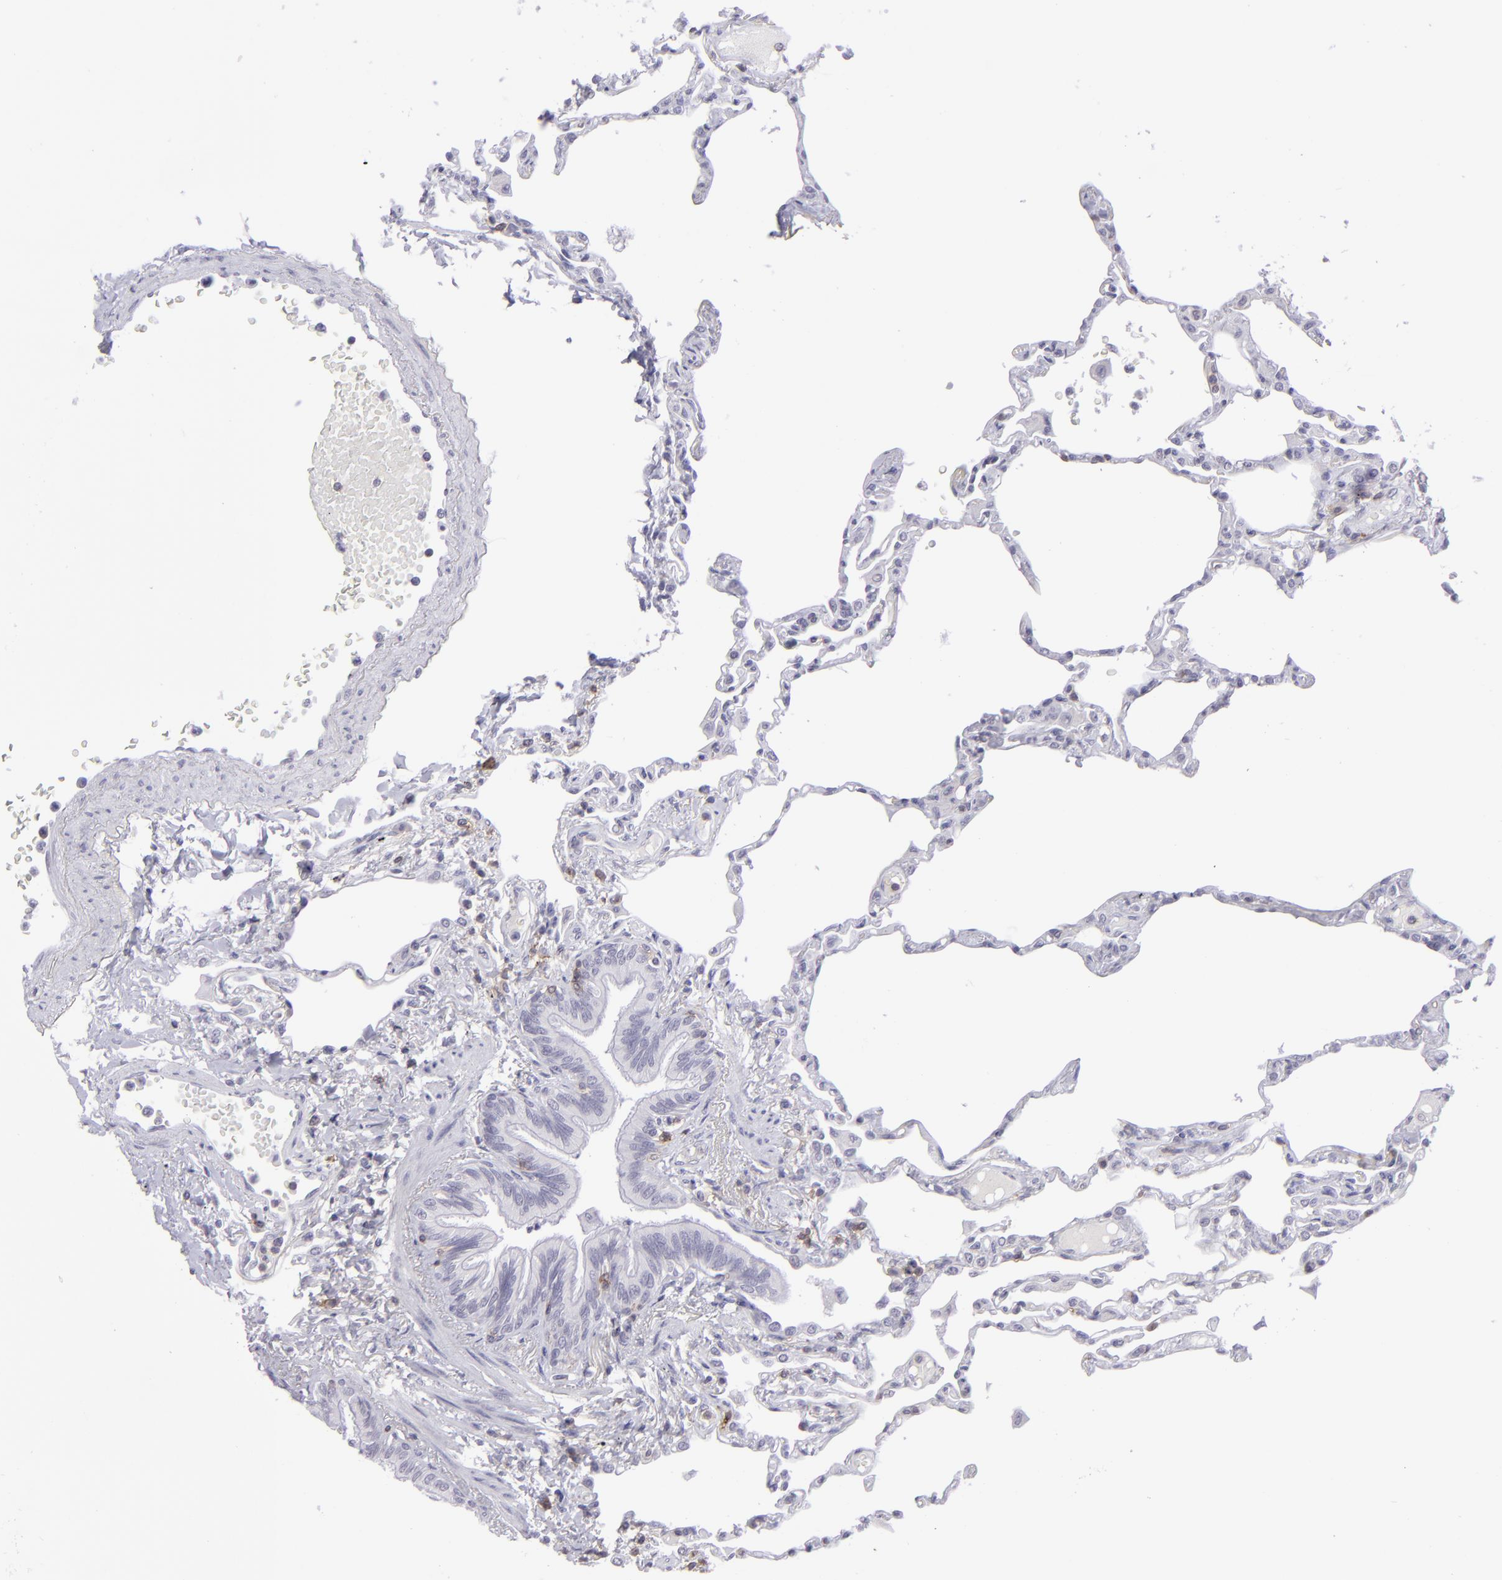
{"staining": {"intensity": "negative", "quantity": "none", "location": "none"}, "tissue": "lung", "cell_type": "Alveolar cells", "image_type": "normal", "snomed": [{"axis": "morphology", "description": "Normal tissue, NOS"}, {"axis": "topography", "description": "Lung"}], "caption": "This is an immunohistochemistry photomicrograph of unremarkable lung. There is no expression in alveolar cells.", "gene": "CD48", "patient": {"sex": "female", "age": 49}}